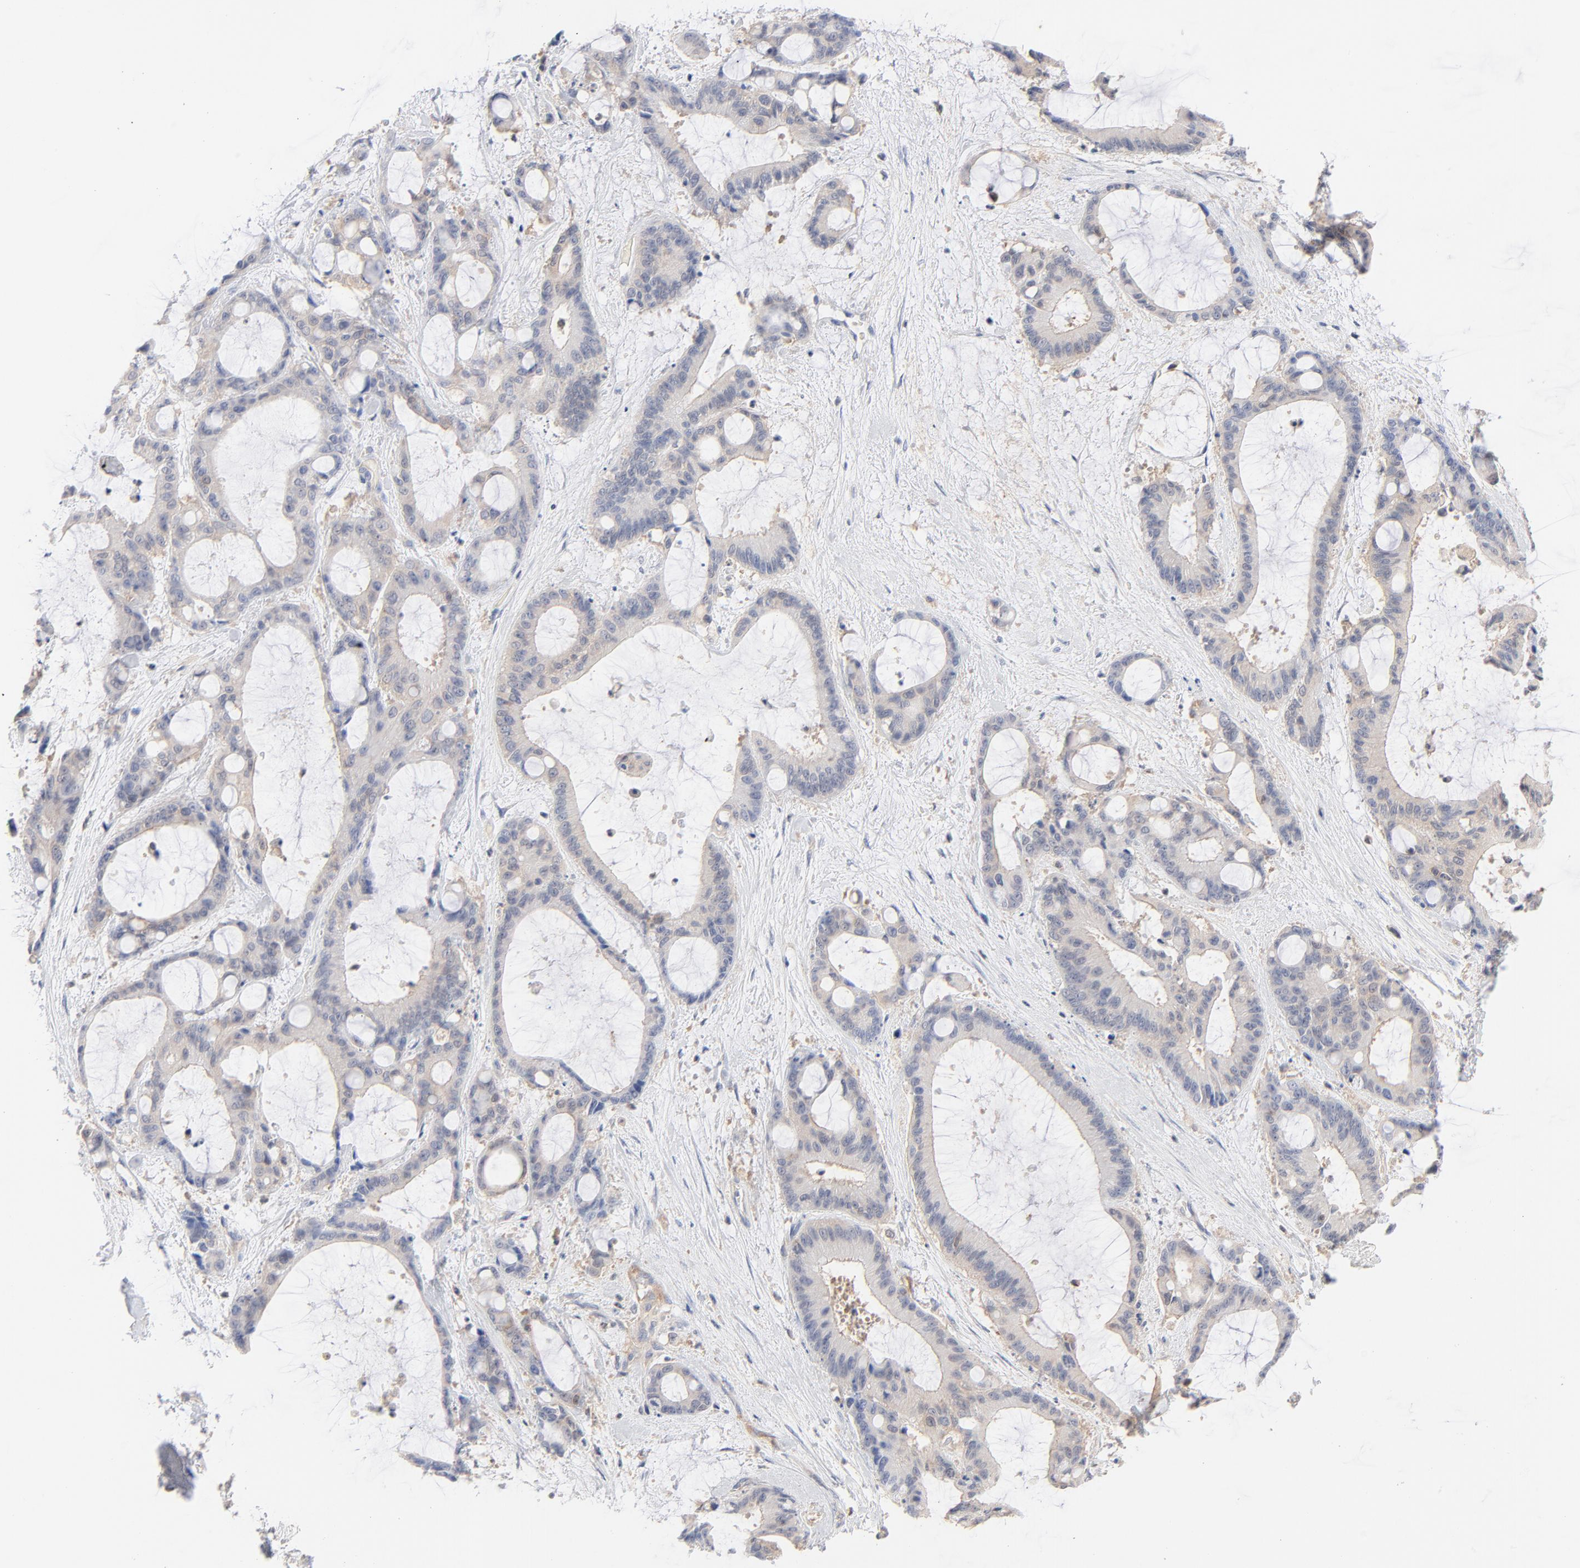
{"staining": {"intensity": "negative", "quantity": "none", "location": "none"}, "tissue": "liver cancer", "cell_type": "Tumor cells", "image_type": "cancer", "snomed": [{"axis": "morphology", "description": "Cholangiocarcinoma"}, {"axis": "topography", "description": "Liver"}], "caption": "Immunohistochemical staining of liver cholangiocarcinoma reveals no significant expression in tumor cells. (DAB immunohistochemistry (IHC) with hematoxylin counter stain).", "gene": "CAB39L", "patient": {"sex": "female", "age": 73}}